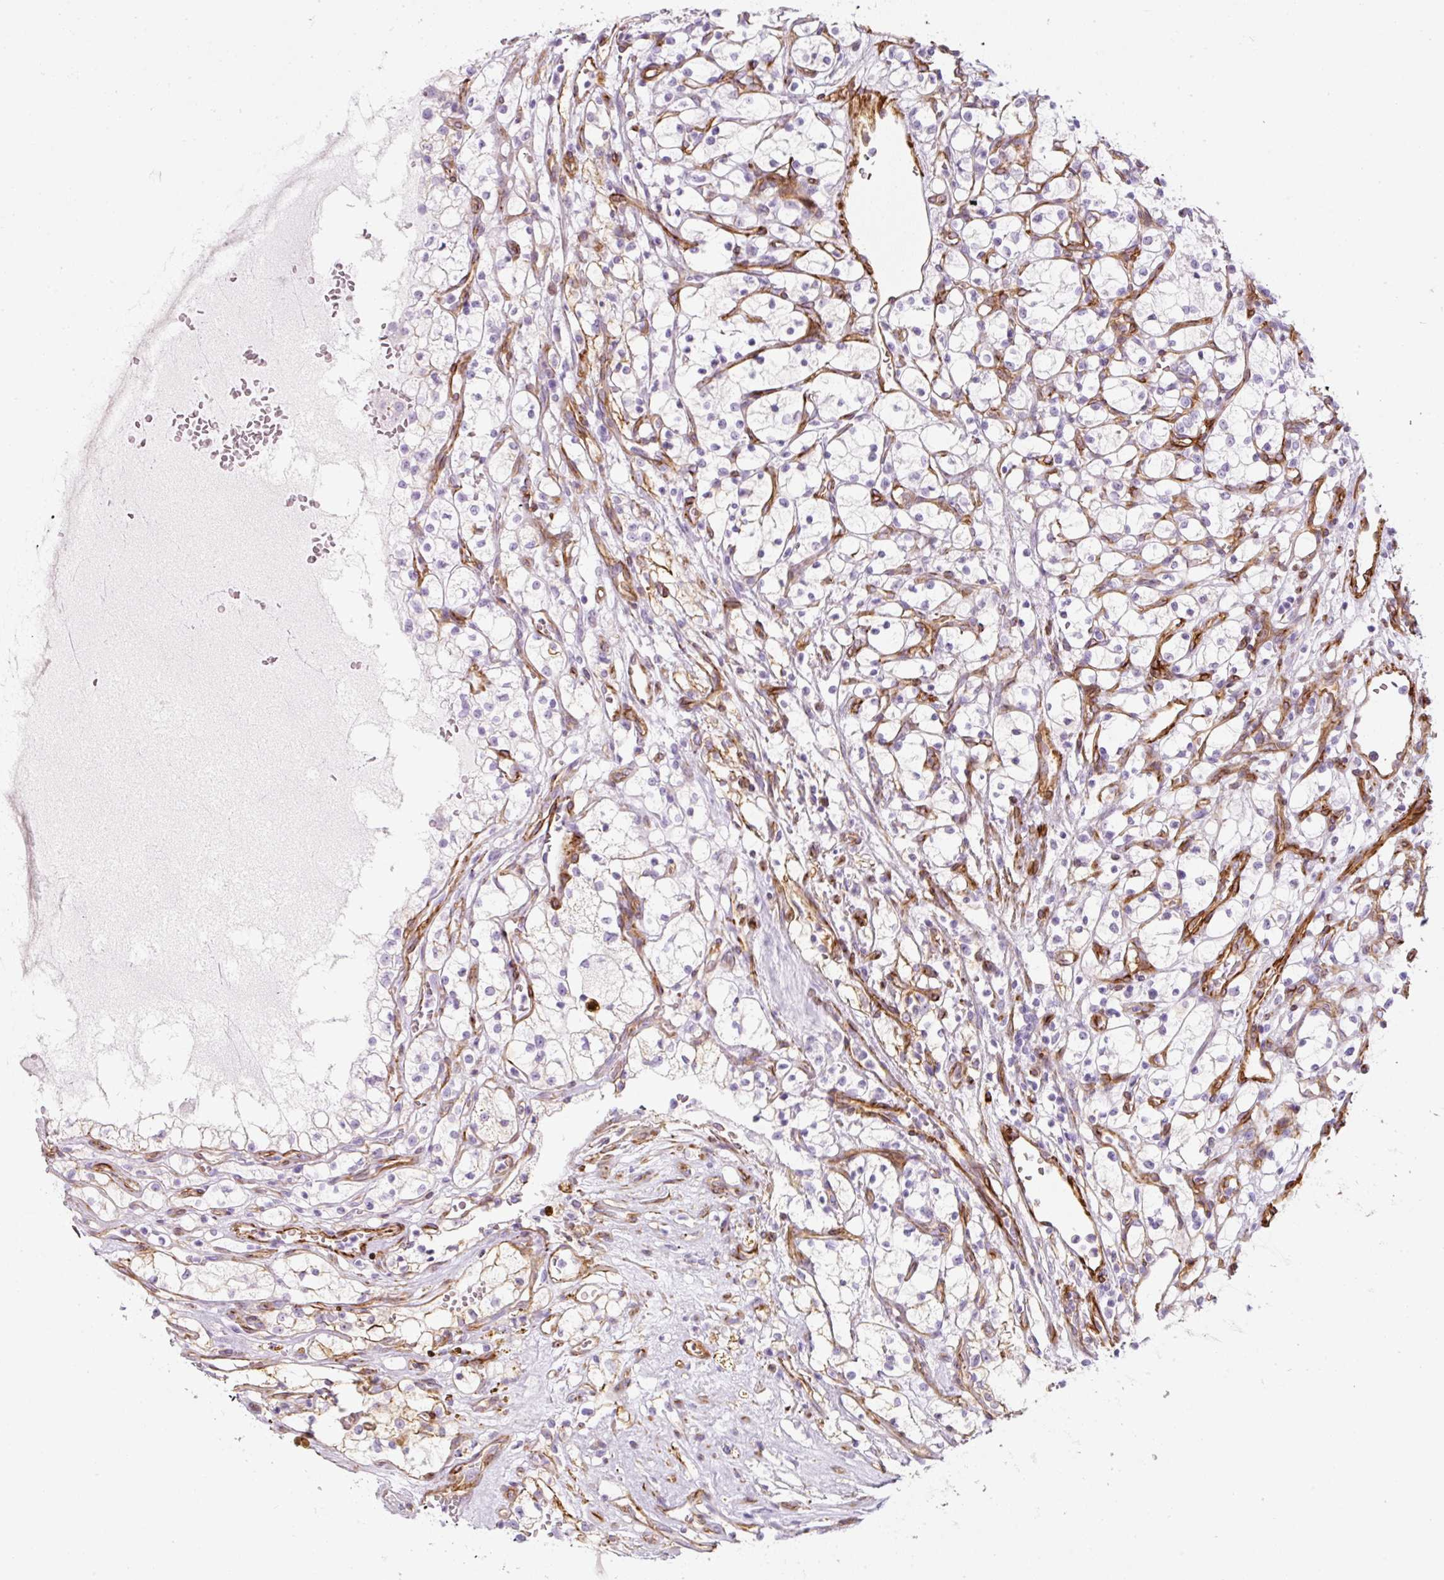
{"staining": {"intensity": "negative", "quantity": "none", "location": "none"}, "tissue": "renal cancer", "cell_type": "Tumor cells", "image_type": "cancer", "snomed": [{"axis": "morphology", "description": "Adenocarcinoma, NOS"}, {"axis": "topography", "description": "Kidney"}], "caption": "This is an immunohistochemistry photomicrograph of renal adenocarcinoma. There is no positivity in tumor cells.", "gene": "CAVIN3", "patient": {"sex": "female", "age": 69}}